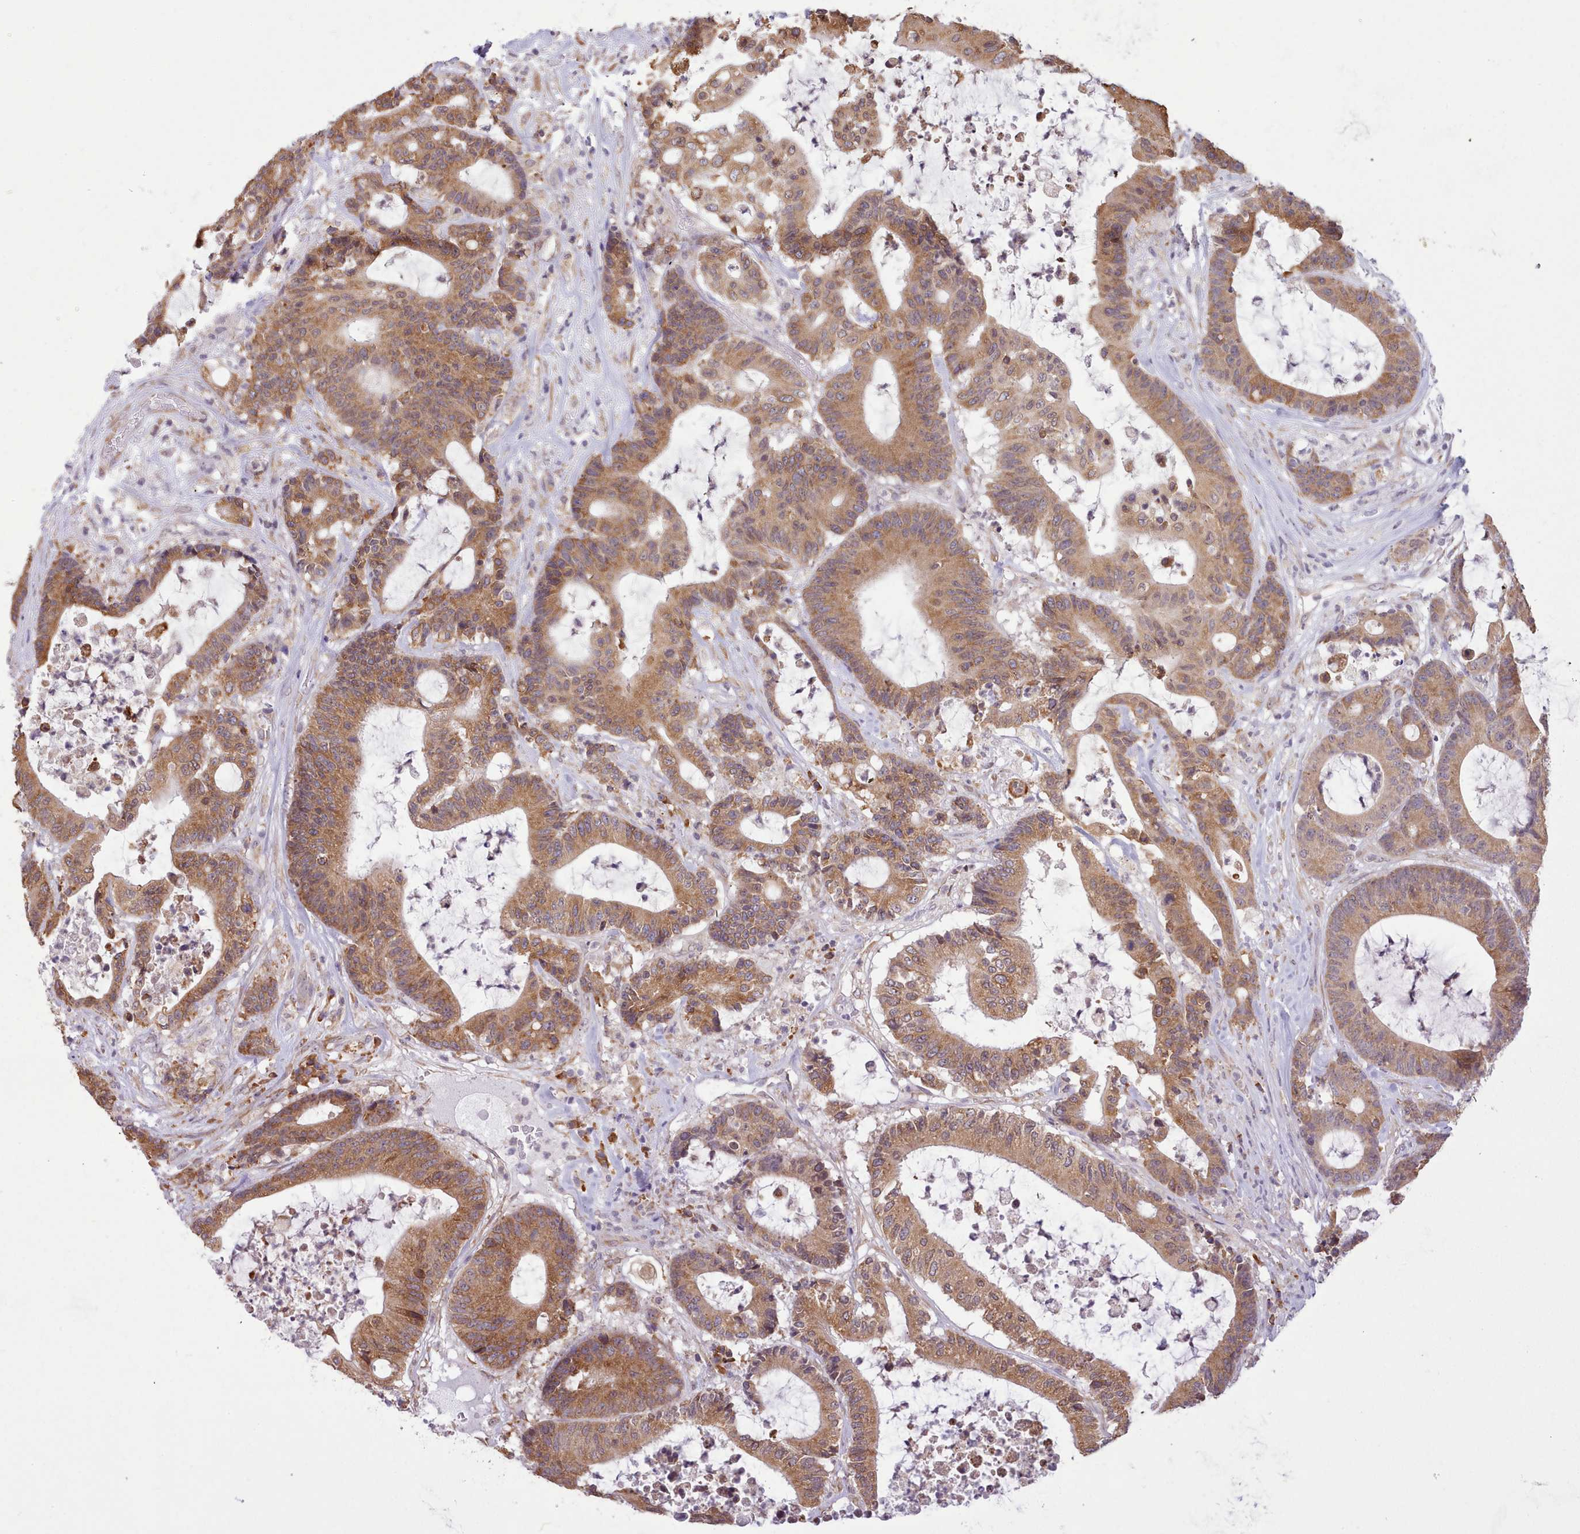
{"staining": {"intensity": "moderate", "quantity": ">75%", "location": "cytoplasmic/membranous"}, "tissue": "colorectal cancer", "cell_type": "Tumor cells", "image_type": "cancer", "snomed": [{"axis": "morphology", "description": "Adenocarcinoma, NOS"}, {"axis": "topography", "description": "Colon"}], "caption": "High-power microscopy captured an IHC photomicrograph of colorectal cancer, revealing moderate cytoplasmic/membranous staining in approximately >75% of tumor cells.", "gene": "SEC61B", "patient": {"sex": "female", "age": 84}}